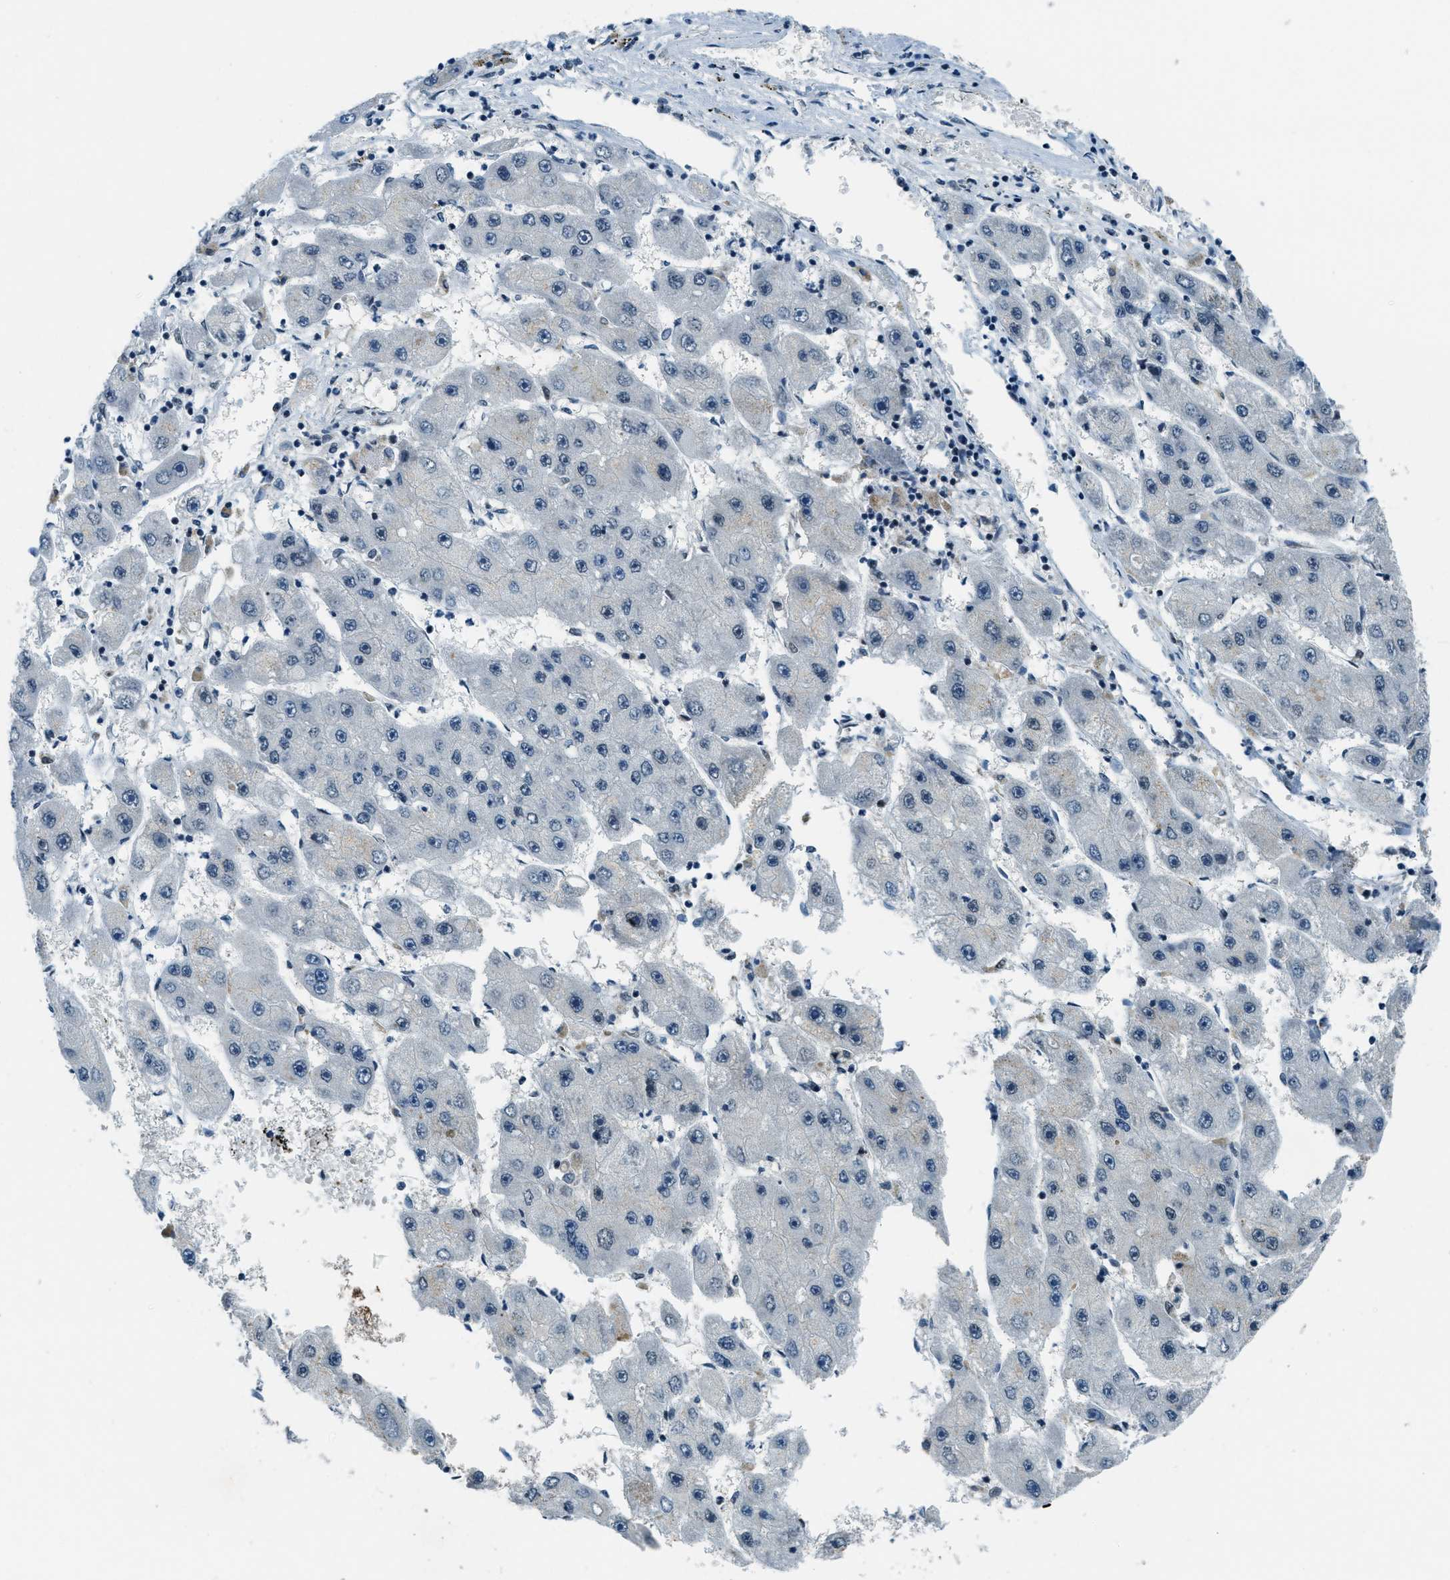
{"staining": {"intensity": "negative", "quantity": "none", "location": "none"}, "tissue": "liver cancer", "cell_type": "Tumor cells", "image_type": "cancer", "snomed": [{"axis": "morphology", "description": "Carcinoma, Hepatocellular, NOS"}, {"axis": "topography", "description": "Liver"}], "caption": "Immunohistochemistry micrograph of human liver hepatocellular carcinoma stained for a protein (brown), which demonstrates no positivity in tumor cells.", "gene": "KLF6", "patient": {"sex": "female", "age": 61}}